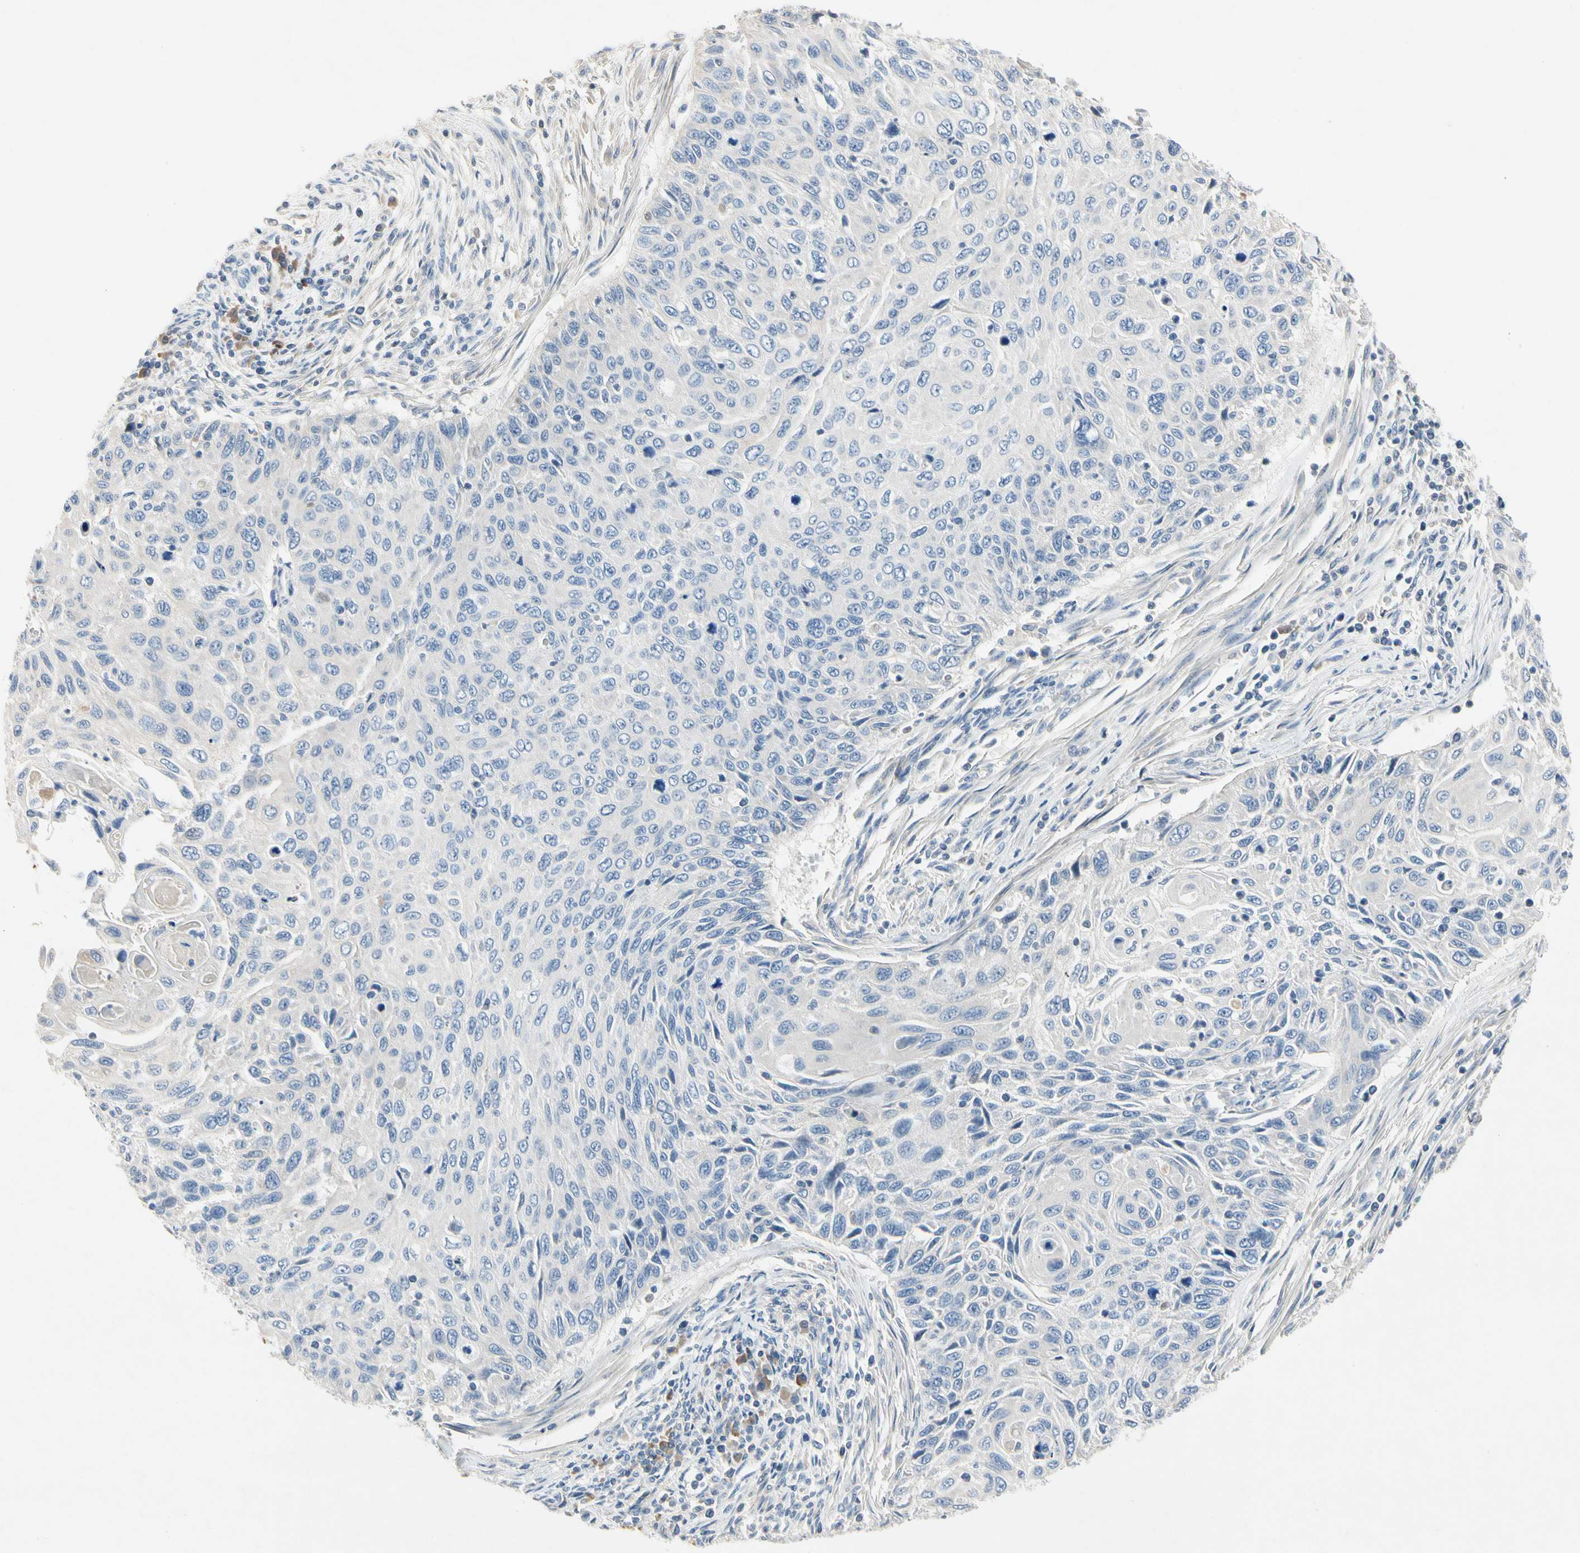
{"staining": {"intensity": "negative", "quantity": "none", "location": "none"}, "tissue": "cervical cancer", "cell_type": "Tumor cells", "image_type": "cancer", "snomed": [{"axis": "morphology", "description": "Squamous cell carcinoma, NOS"}, {"axis": "topography", "description": "Cervix"}], "caption": "This is an IHC micrograph of human cervical squamous cell carcinoma. There is no staining in tumor cells.", "gene": "ECRG4", "patient": {"sex": "female", "age": 70}}